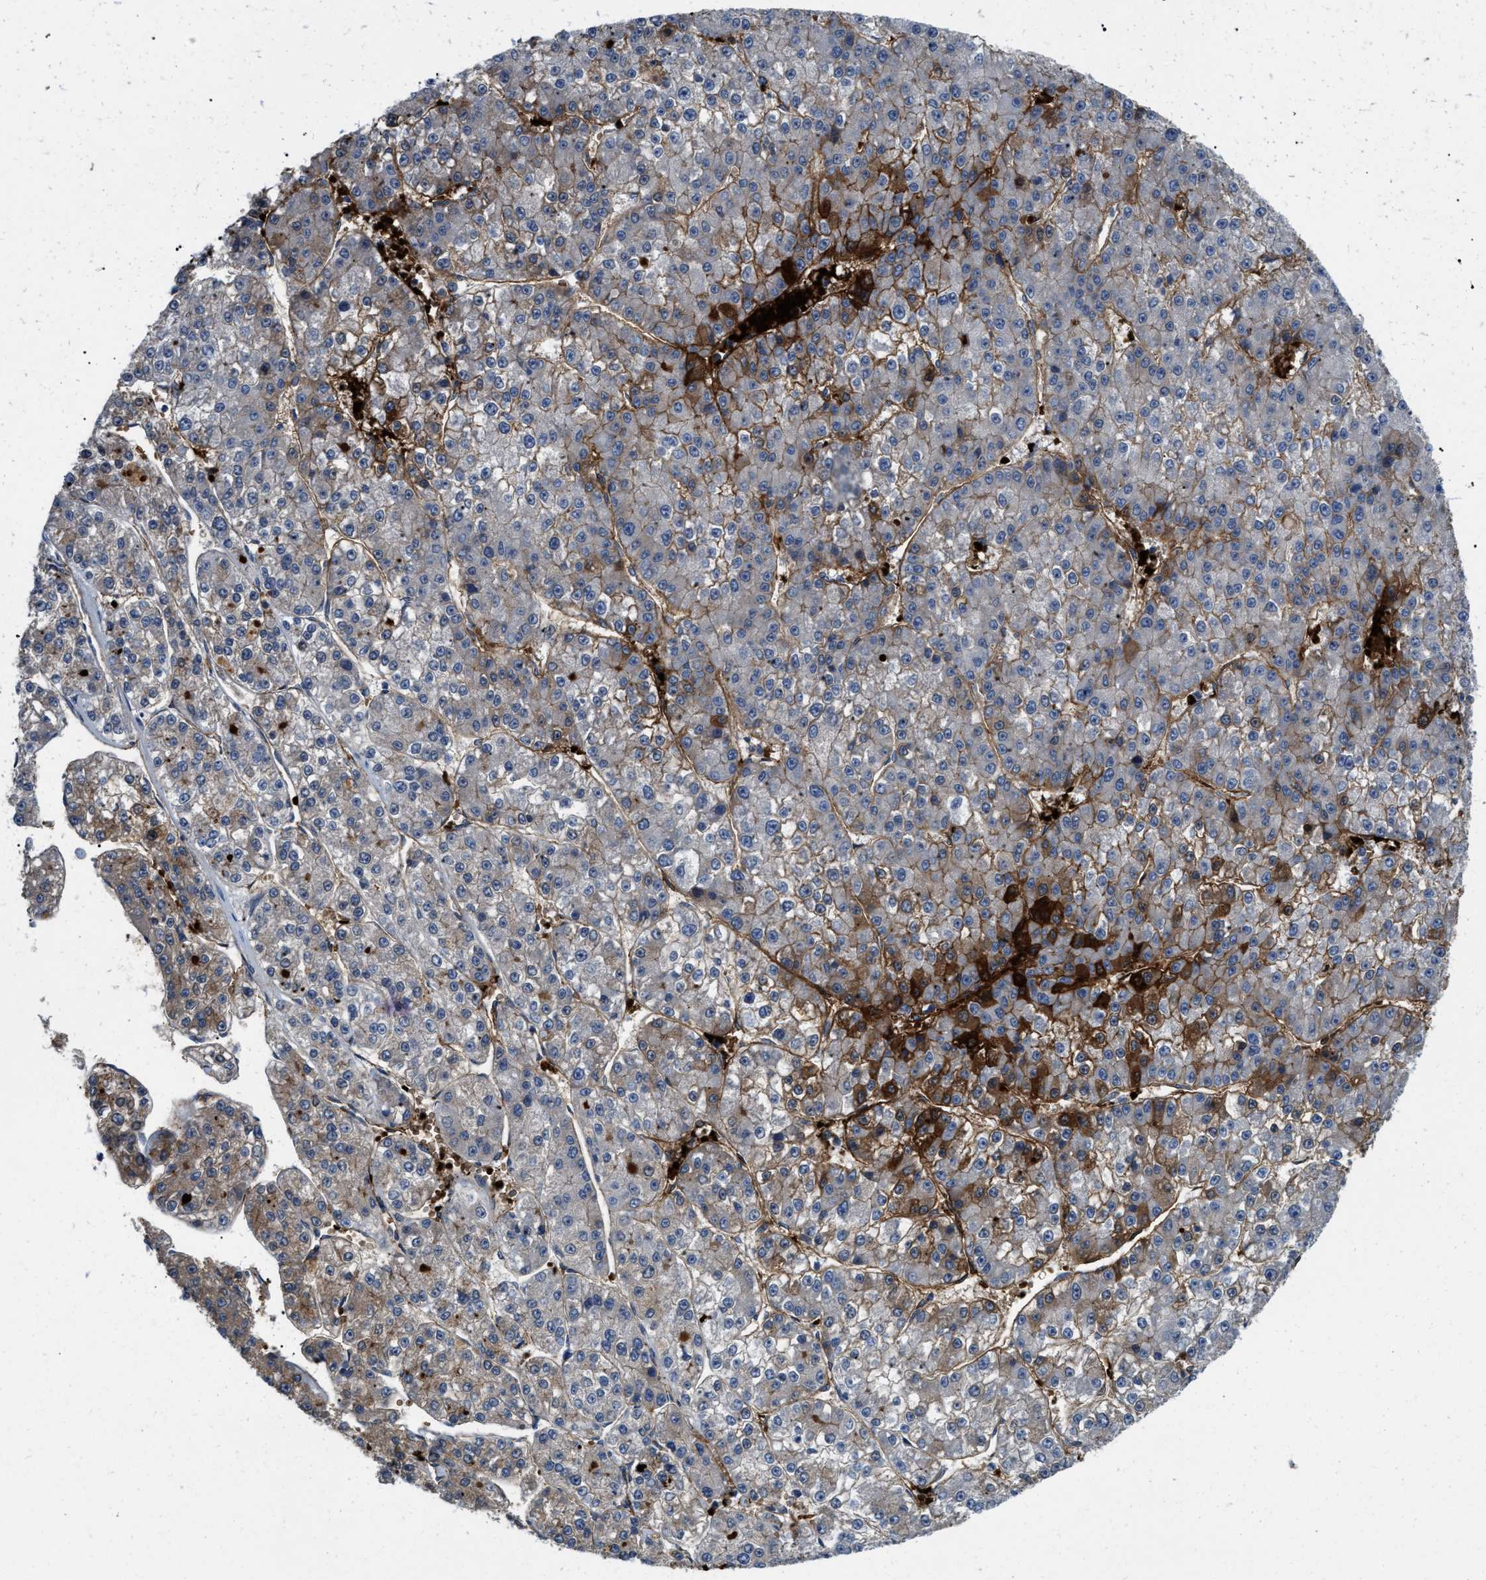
{"staining": {"intensity": "moderate", "quantity": "25%-75%", "location": "cytoplasmic/membranous"}, "tissue": "liver cancer", "cell_type": "Tumor cells", "image_type": "cancer", "snomed": [{"axis": "morphology", "description": "Carcinoma, Hepatocellular, NOS"}, {"axis": "topography", "description": "Liver"}], "caption": "A medium amount of moderate cytoplasmic/membranous expression is appreciated in about 25%-75% of tumor cells in liver cancer (hepatocellular carcinoma) tissue.", "gene": "ERC1", "patient": {"sex": "female", "age": 73}}